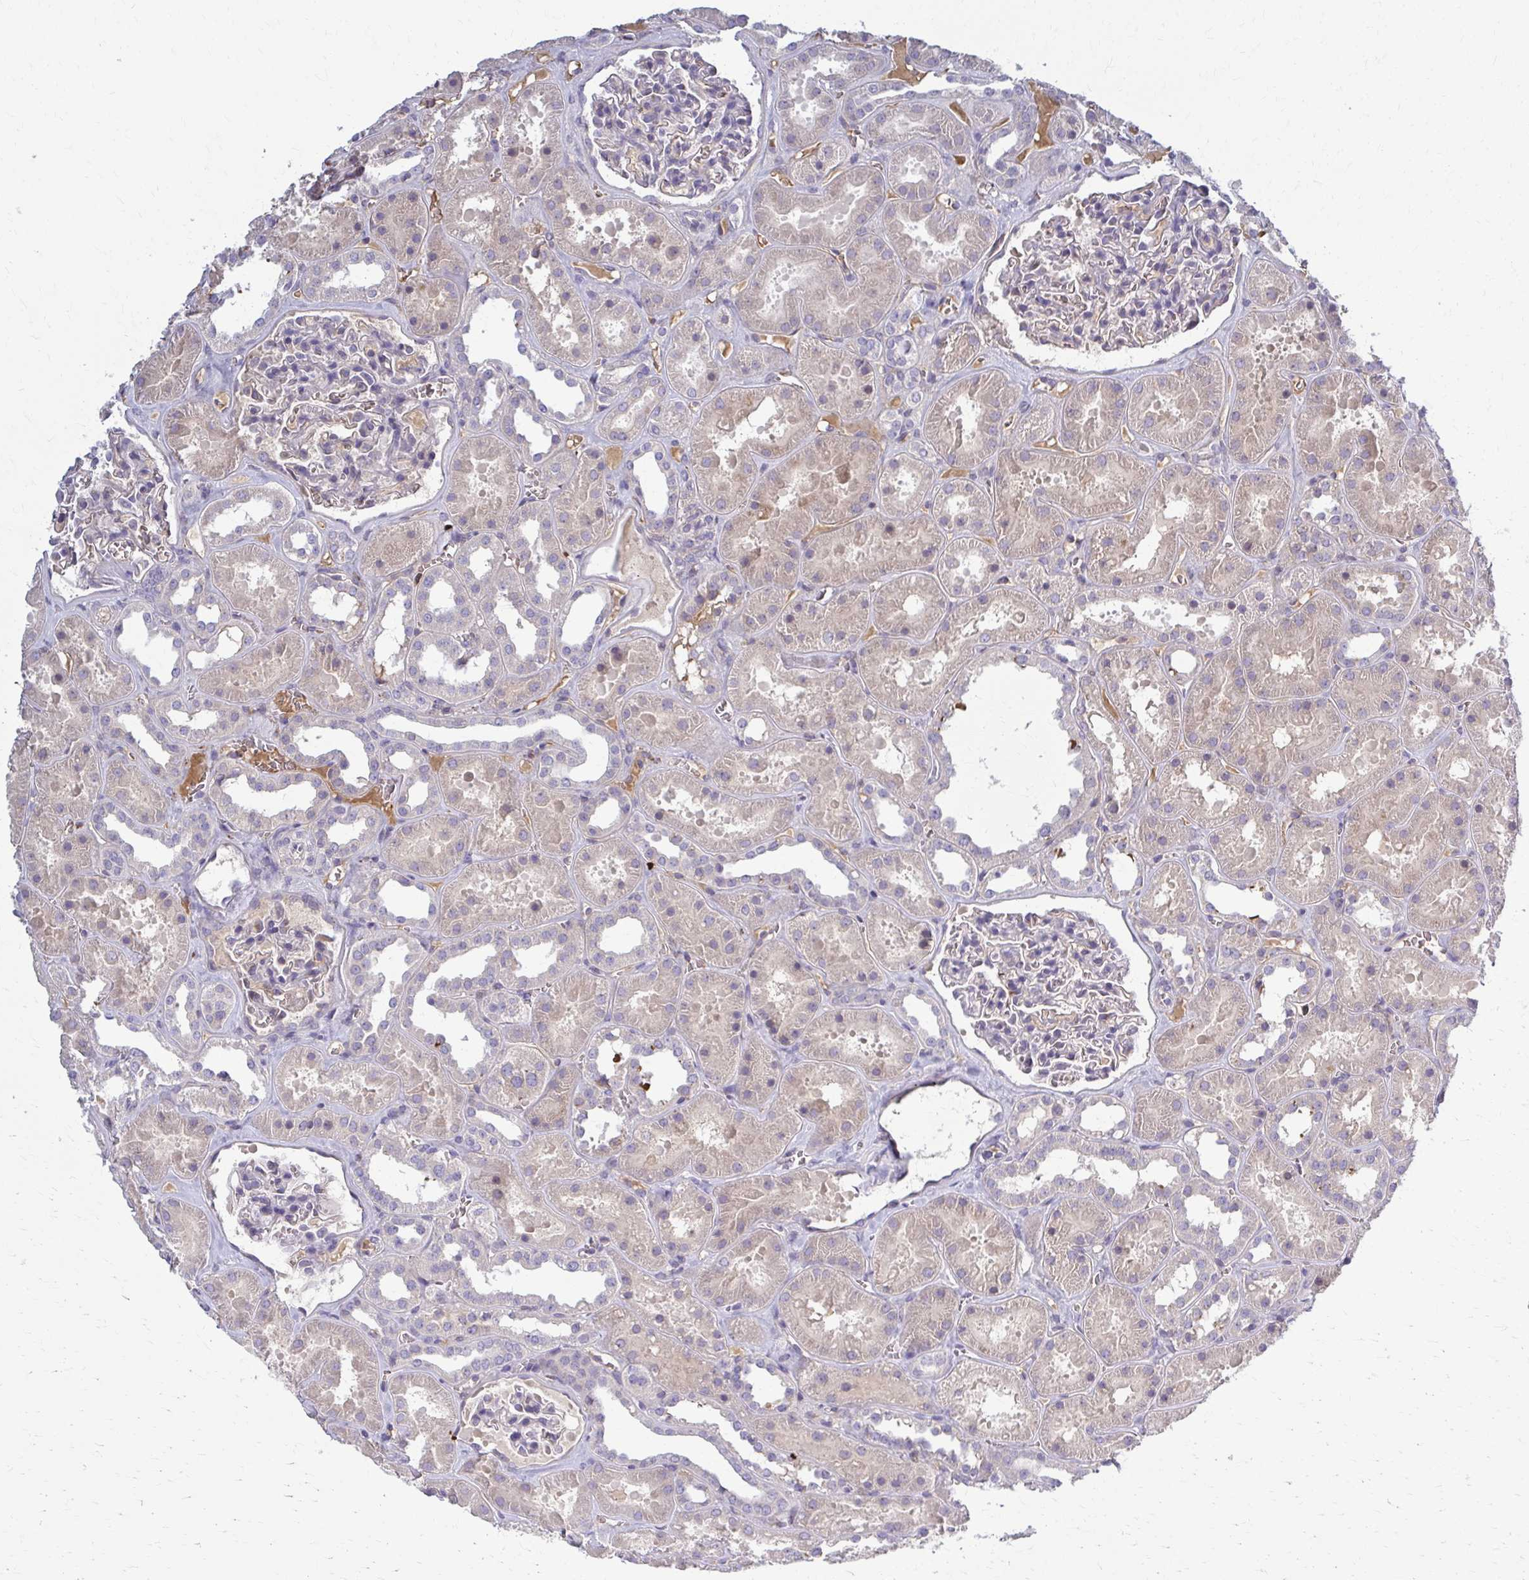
{"staining": {"intensity": "negative", "quantity": "none", "location": "none"}, "tissue": "kidney", "cell_type": "Cells in glomeruli", "image_type": "normal", "snomed": [{"axis": "morphology", "description": "Normal tissue, NOS"}, {"axis": "topography", "description": "Kidney"}], "caption": "High power microscopy histopathology image of an immunohistochemistry image of unremarkable kidney, revealing no significant expression in cells in glomeruli. (DAB immunohistochemistry (IHC) with hematoxylin counter stain).", "gene": "MCRIP2", "patient": {"sex": "female", "age": 41}}